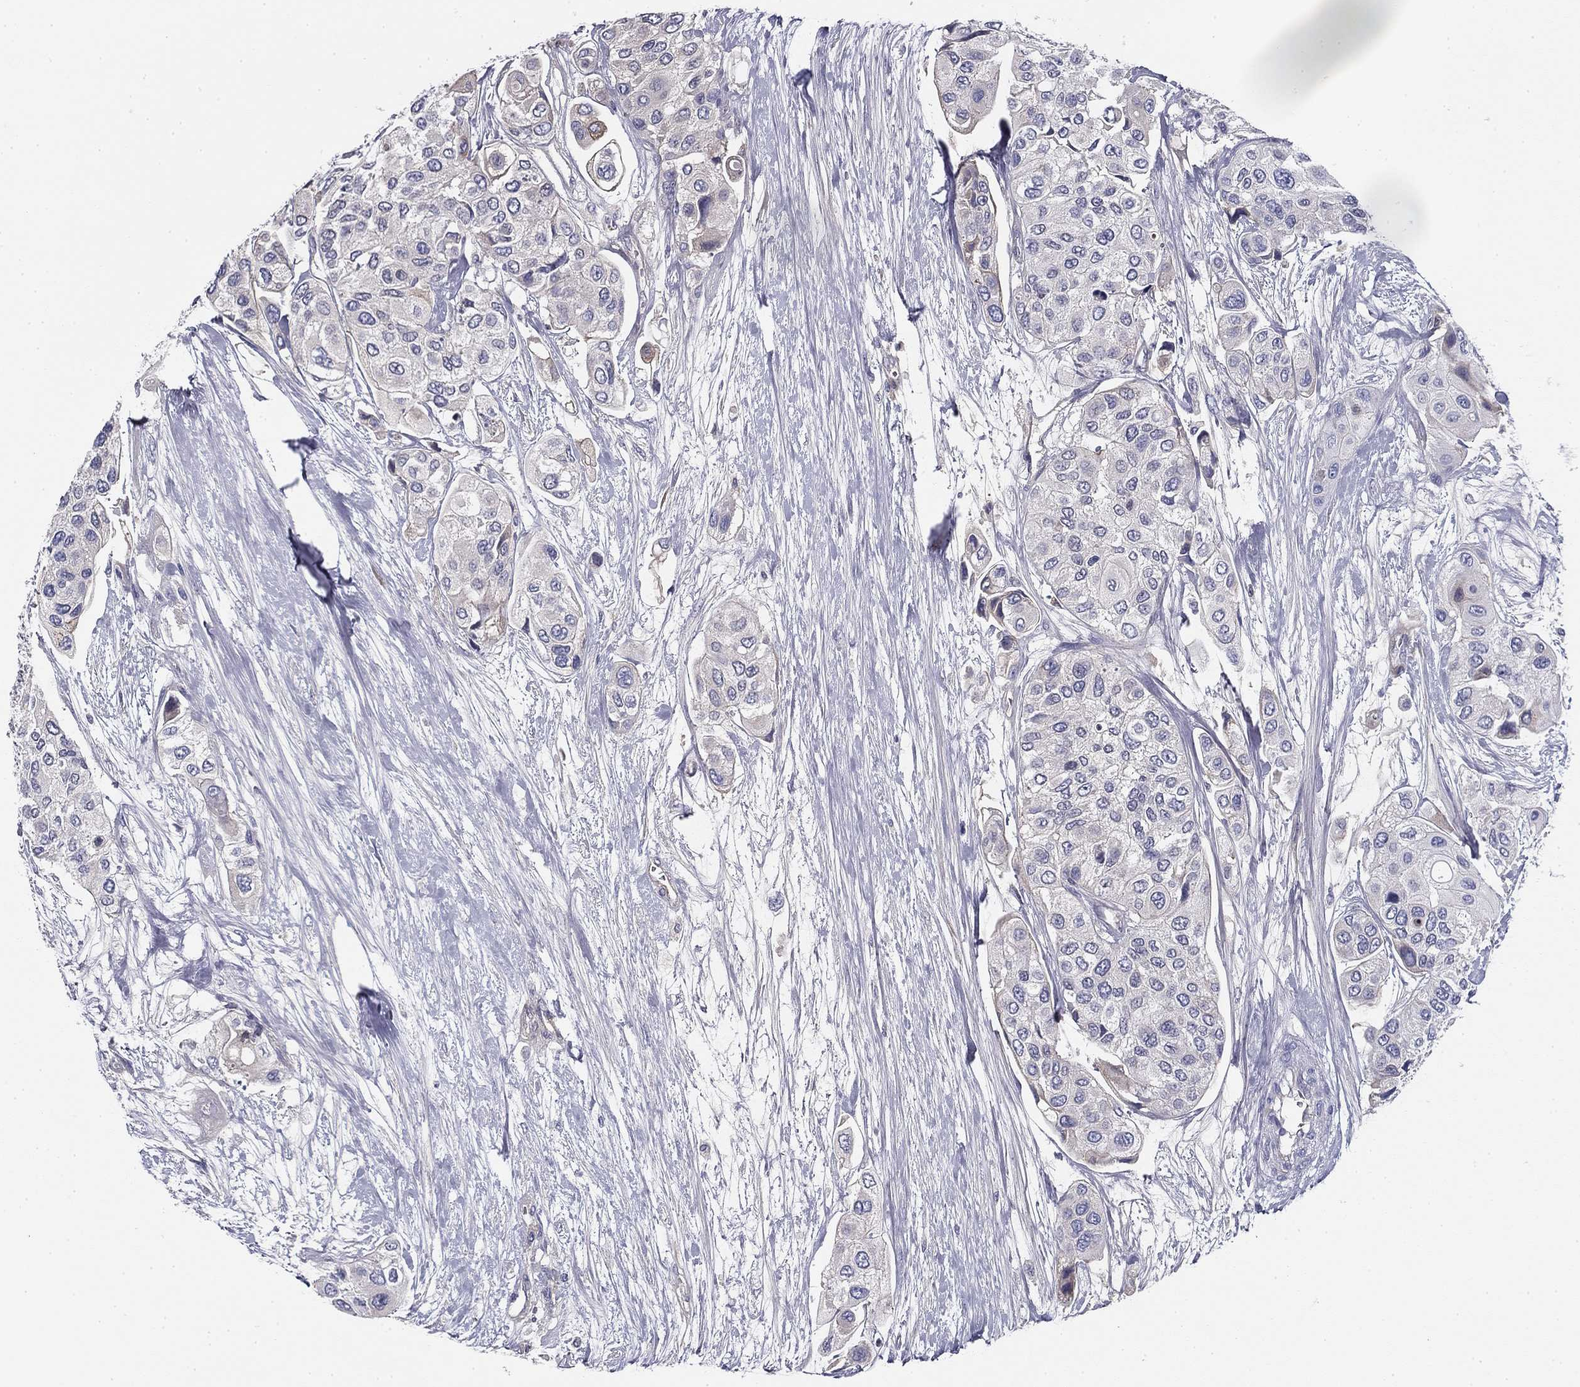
{"staining": {"intensity": "negative", "quantity": "none", "location": "none"}, "tissue": "urothelial cancer", "cell_type": "Tumor cells", "image_type": "cancer", "snomed": [{"axis": "morphology", "description": "Urothelial carcinoma, High grade"}, {"axis": "topography", "description": "Urinary bladder"}], "caption": "Human urothelial cancer stained for a protein using IHC demonstrates no staining in tumor cells.", "gene": "CPLX4", "patient": {"sex": "male", "age": 77}}